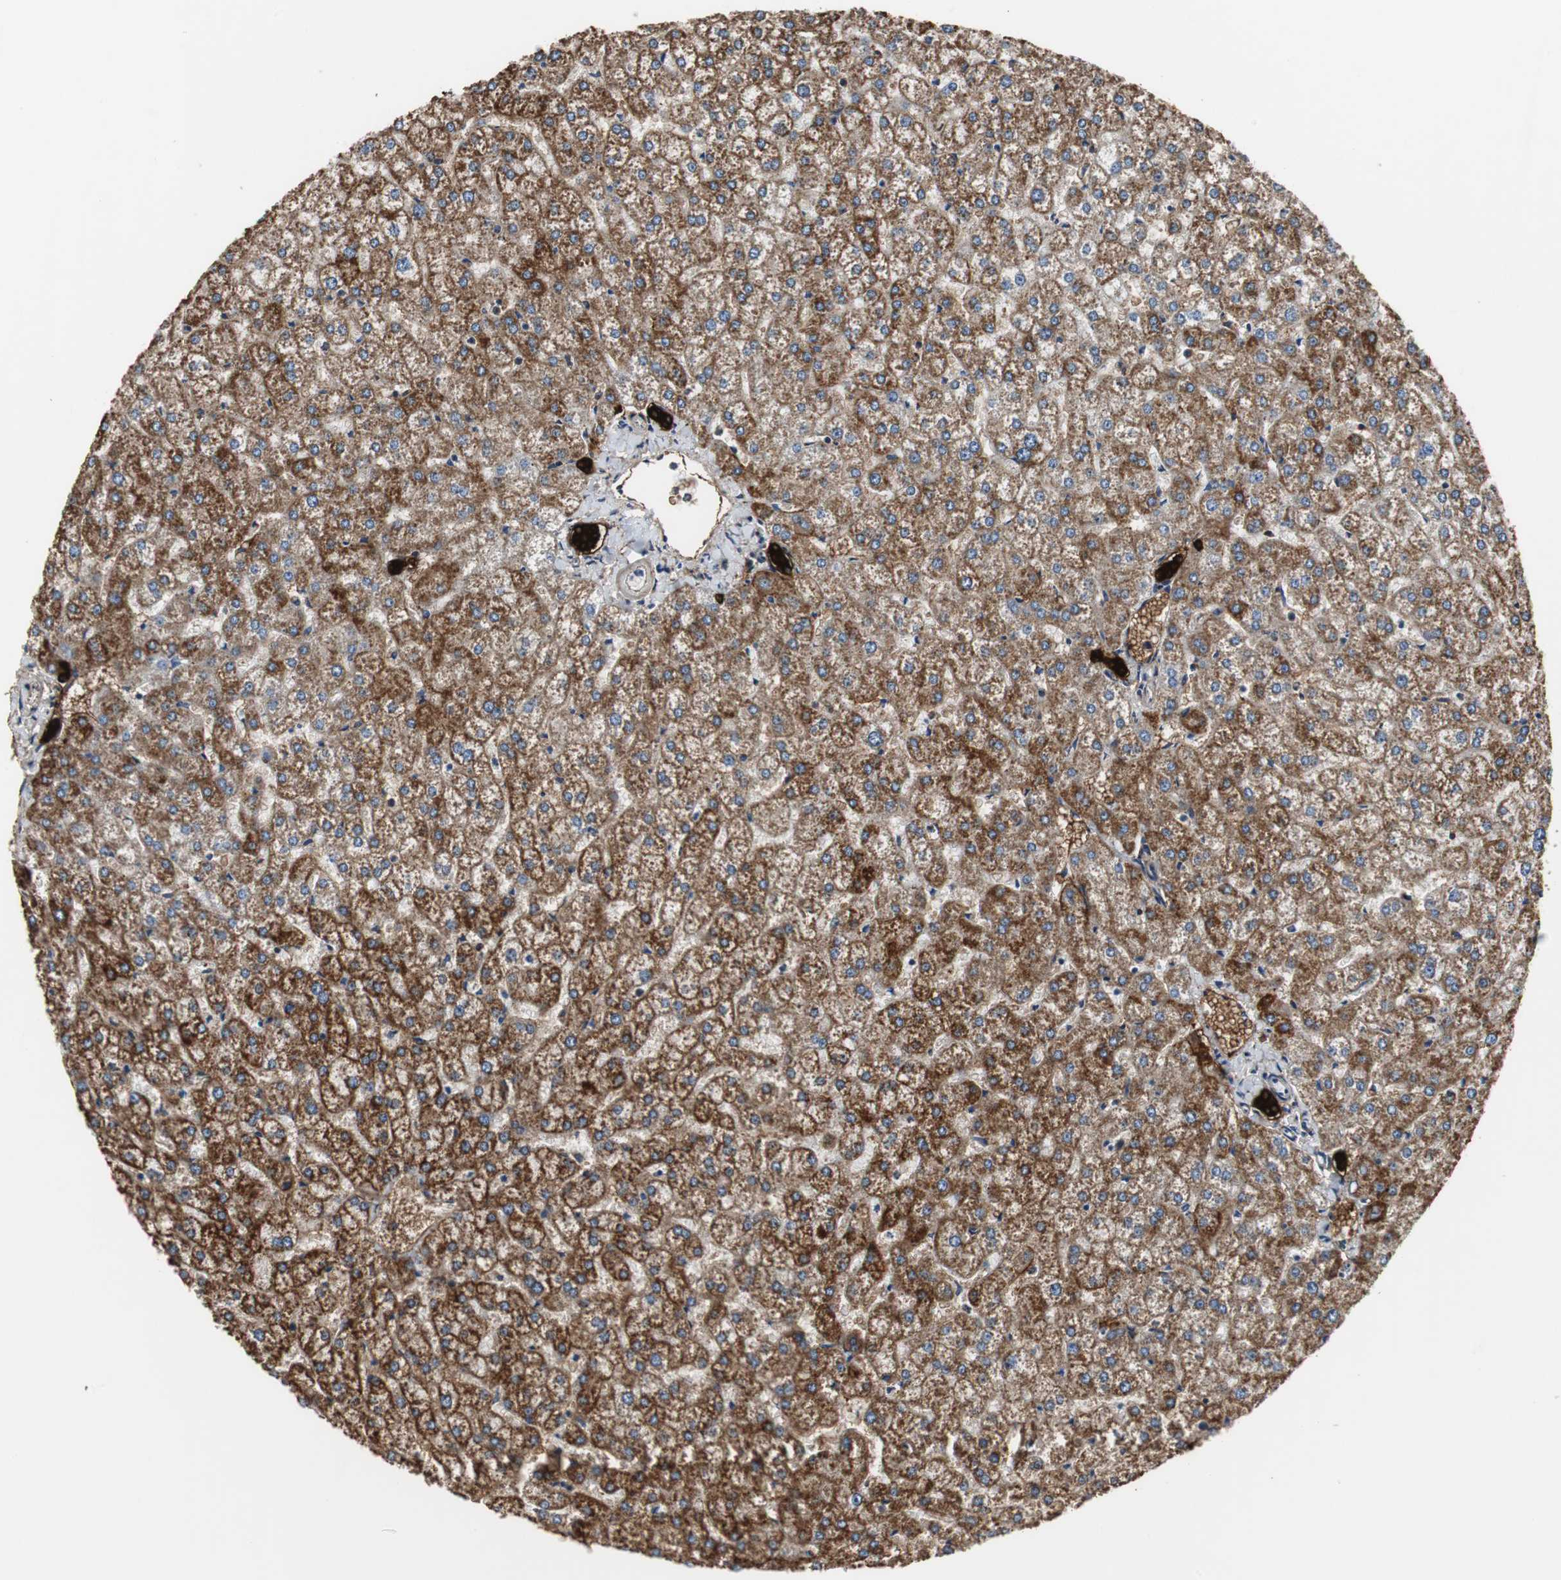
{"staining": {"intensity": "strong", "quantity": ">75%", "location": "cytoplasmic/membranous"}, "tissue": "liver", "cell_type": "Cholangiocytes", "image_type": "normal", "snomed": [{"axis": "morphology", "description": "Normal tissue, NOS"}, {"axis": "topography", "description": "Liver"}], "caption": "Approximately >75% of cholangiocytes in unremarkable human liver demonstrate strong cytoplasmic/membranous protein staining as visualized by brown immunohistochemical staining.", "gene": "ANXA4", "patient": {"sex": "female", "age": 32}}